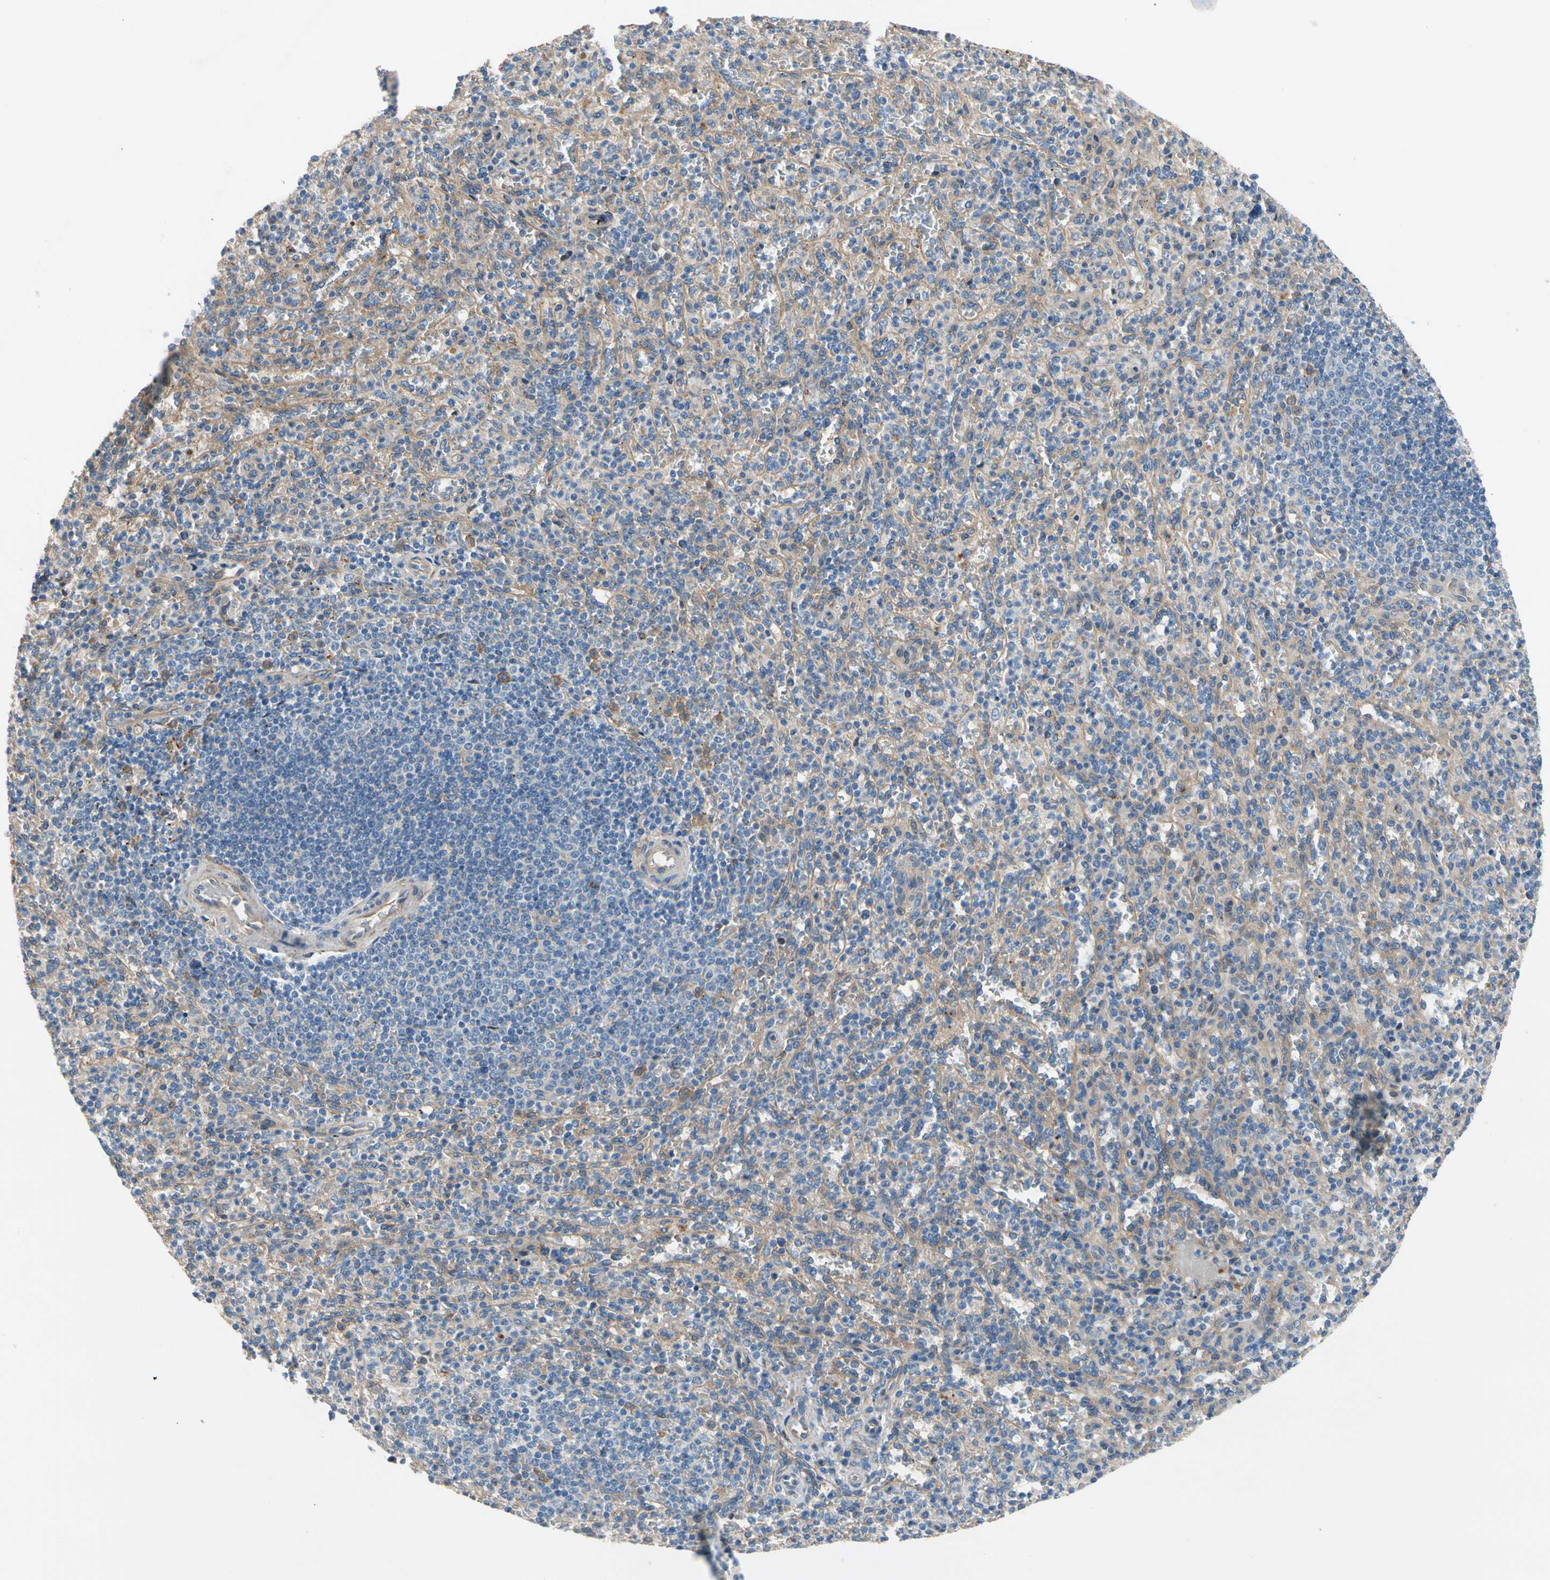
{"staining": {"intensity": "weak", "quantity": "<25%", "location": "cytoplasmic/membranous"}, "tissue": "spleen", "cell_type": "Cells in red pulp", "image_type": "normal", "snomed": [{"axis": "morphology", "description": "Normal tissue, NOS"}, {"axis": "topography", "description": "Spleen"}], "caption": "An IHC photomicrograph of unremarkable spleen is shown. There is no staining in cells in red pulp of spleen. The staining is performed using DAB (3,3'-diaminobenzidine) brown chromogen with nuclei counter-stained in using hematoxylin.", "gene": "ENTREP3", "patient": {"sex": "male", "age": 36}}